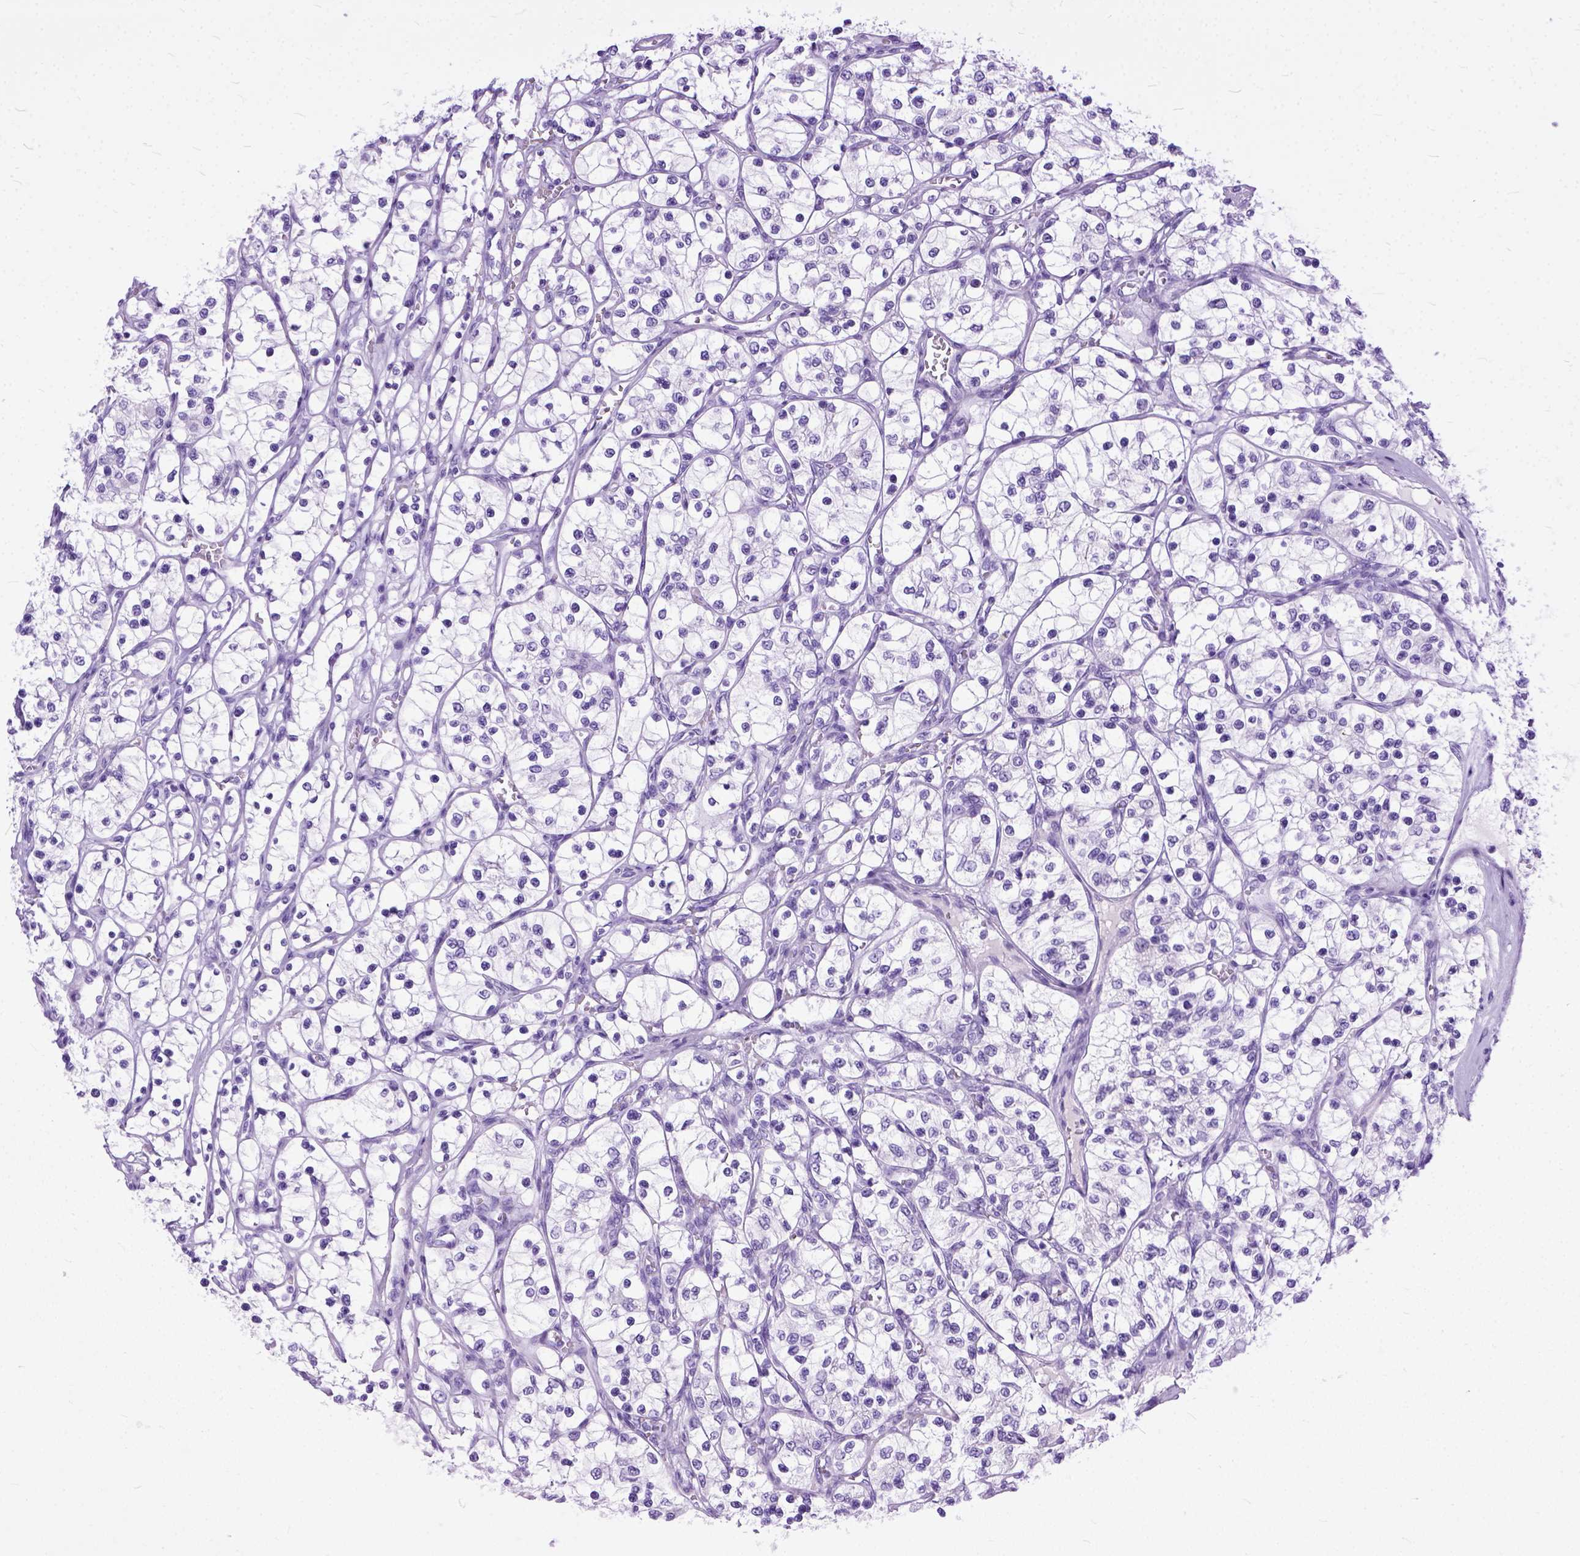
{"staining": {"intensity": "negative", "quantity": "none", "location": "none"}, "tissue": "renal cancer", "cell_type": "Tumor cells", "image_type": "cancer", "snomed": [{"axis": "morphology", "description": "Adenocarcinoma, NOS"}, {"axis": "topography", "description": "Kidney"}], "caption": "Tumor cells show no significant protein expression in renal adenocarcinoma.", "gene": "GNGT1", "patient": {"sex": "female", "age": 69}}